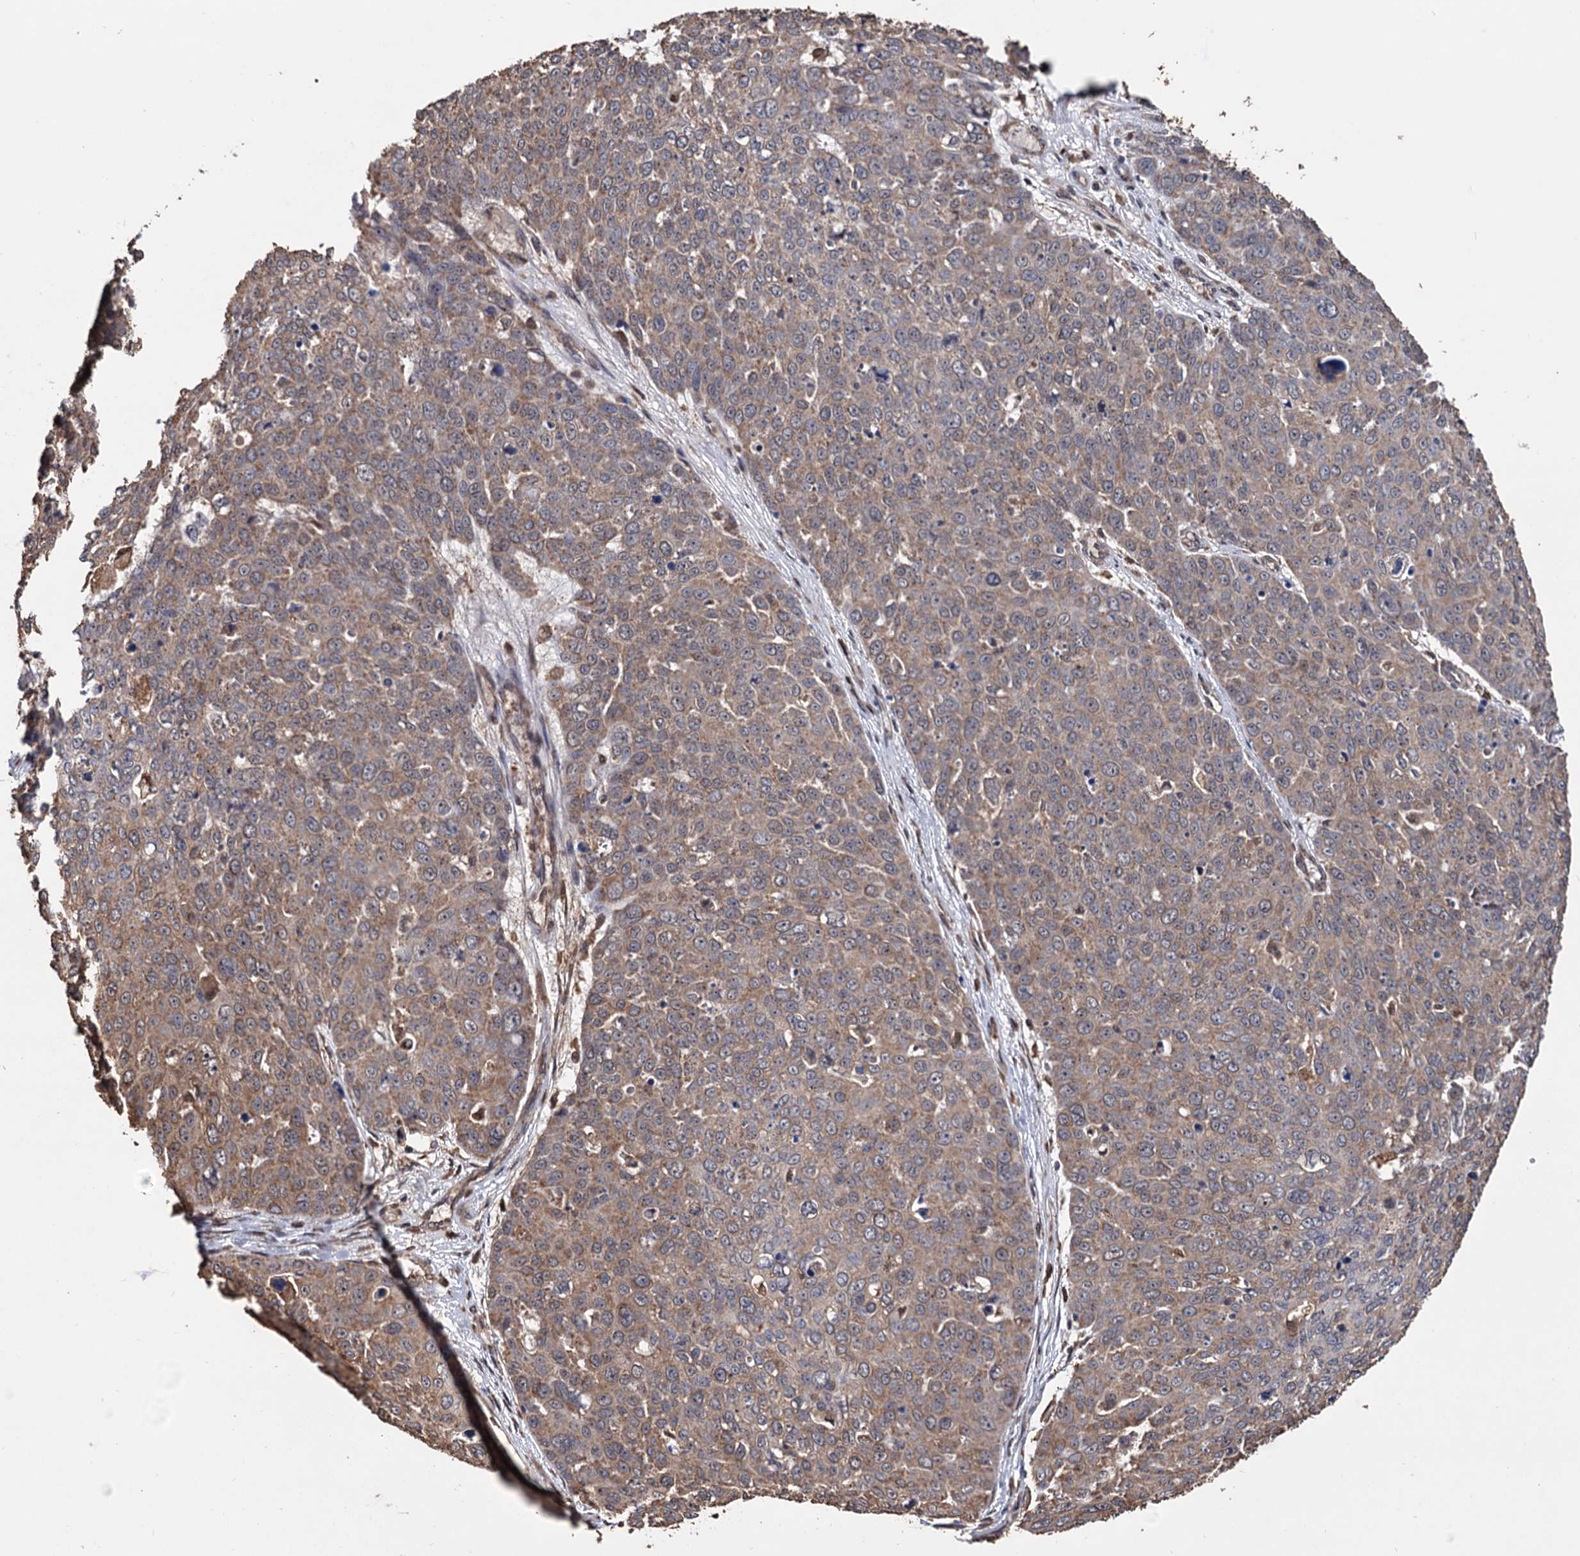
{"staining": {"intensity": "weak", "quantity": ">75%", "location": "cytoplasmic/membranous"}, "tissue": "skin cancer", "cell_type": "Tumor cells", "image_type": "cancer", "snomed": [{"axis": "morphology", "description": "Squamous cell carcinoma, NOS"}, {"axis": "topography", "description": "Skin"}], "caption": "Immunohistochemistry photomicrograph of neoplastic tissue: human skin cancer (squamous cell carcinoma) stained using immunohistochemistry demonstrates low levels of weak protein expression localized specifically in the cytoplasmic/membranous of tumor cells, appearing as a cytoplasmic/membranous brown color.", "gene": "TBC1D12", "patient": {"sex": "male", "age": 71}}